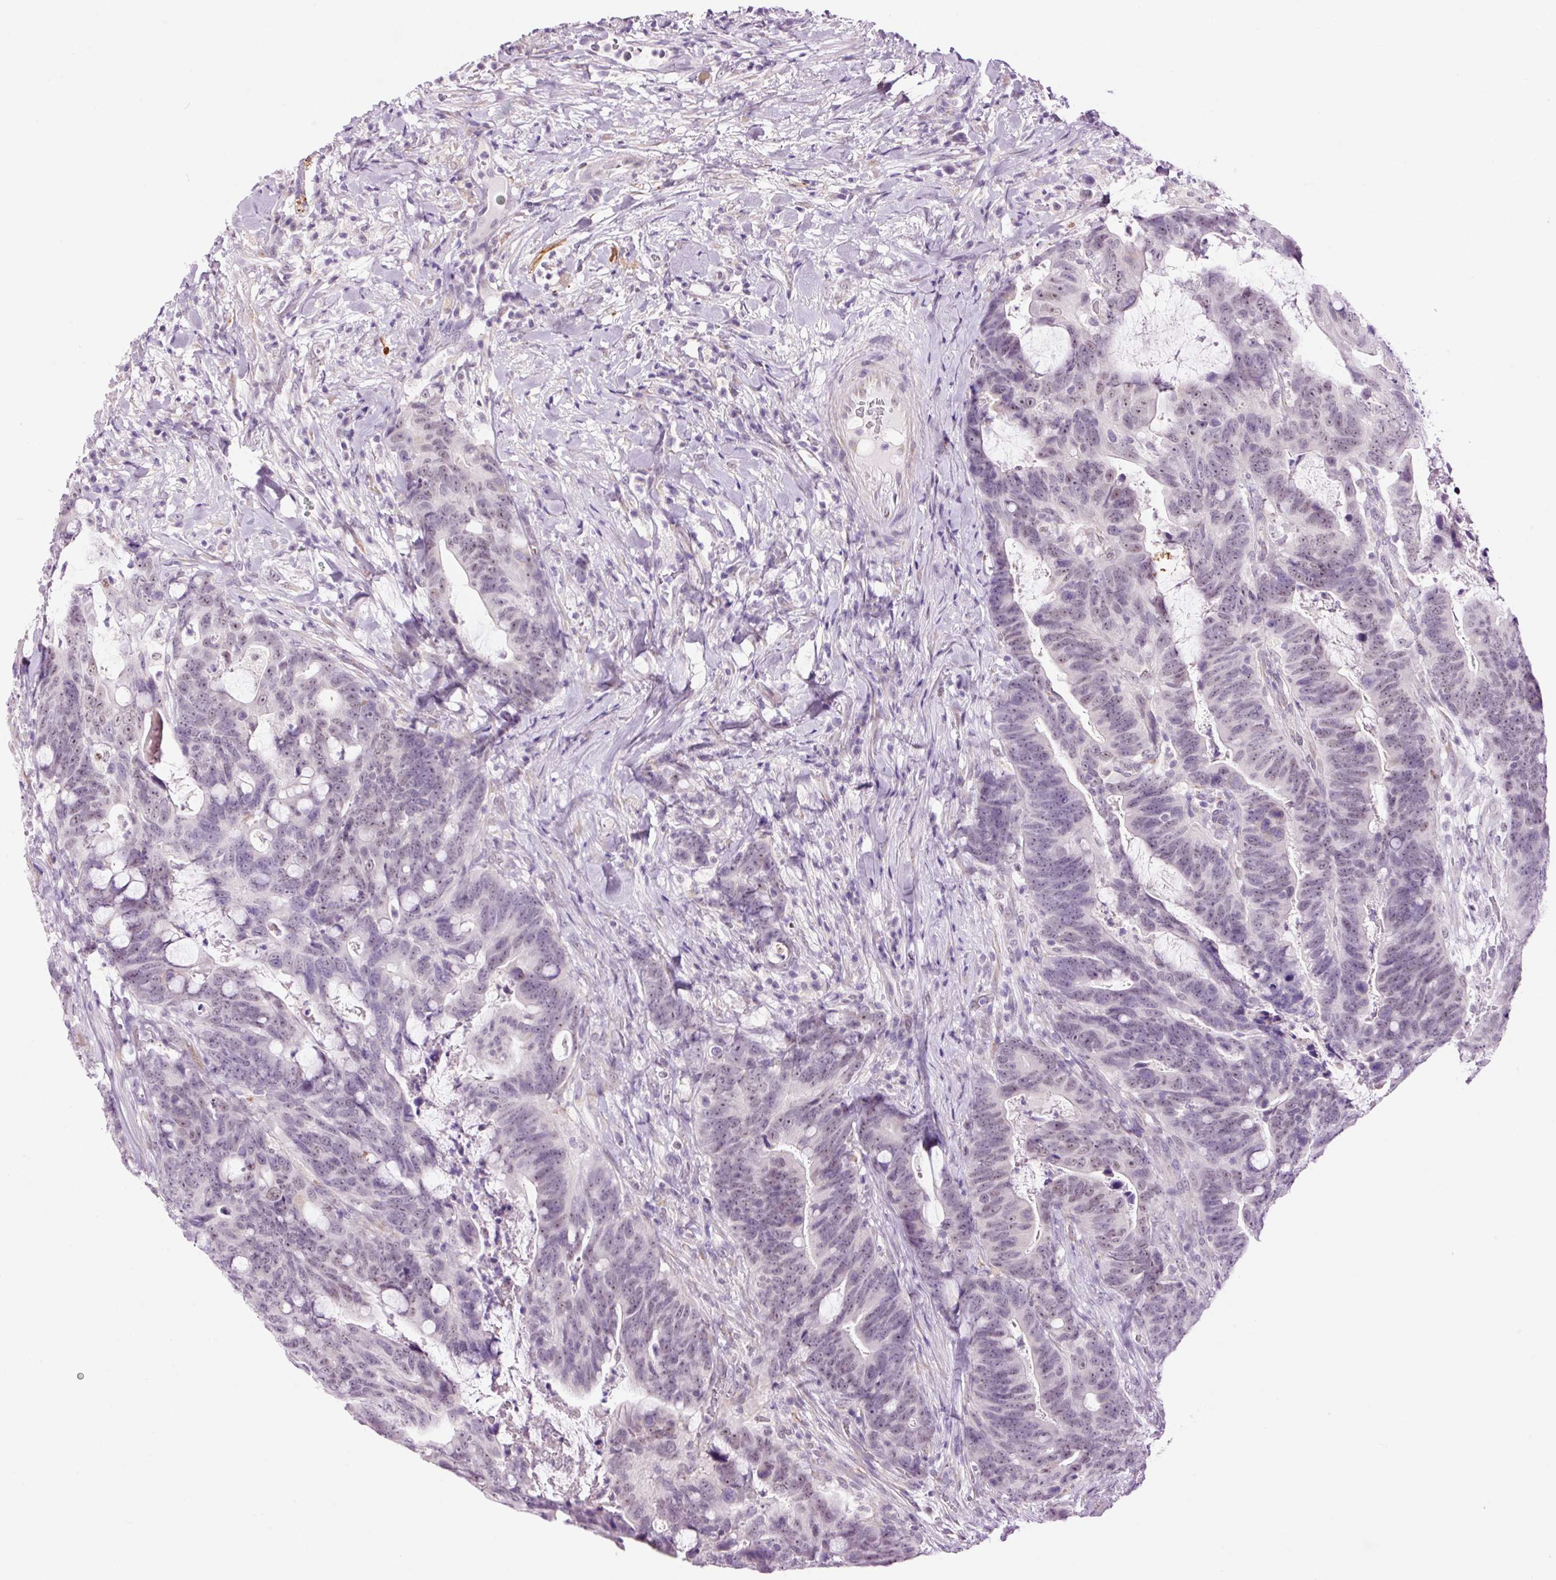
{"staining": {"intensity": "negative", "quantity": "none", "location": "none"}, "tissue": "colorectal cancer", "cell_type": "Tumor cells", "image_type": "cancer", "snomed": [{"axis": "morphology", "description": "Adenocarcinoma, NOS"}, {"axis": "topography", "description": "Colon"}], "caption": "This is an immunohistochemistry micrograph of human colorectal adenocarcinoma. There is no staining in tumor cells.", "gene": "RTF2", "patient": {"sex": "female", "age": 82}}